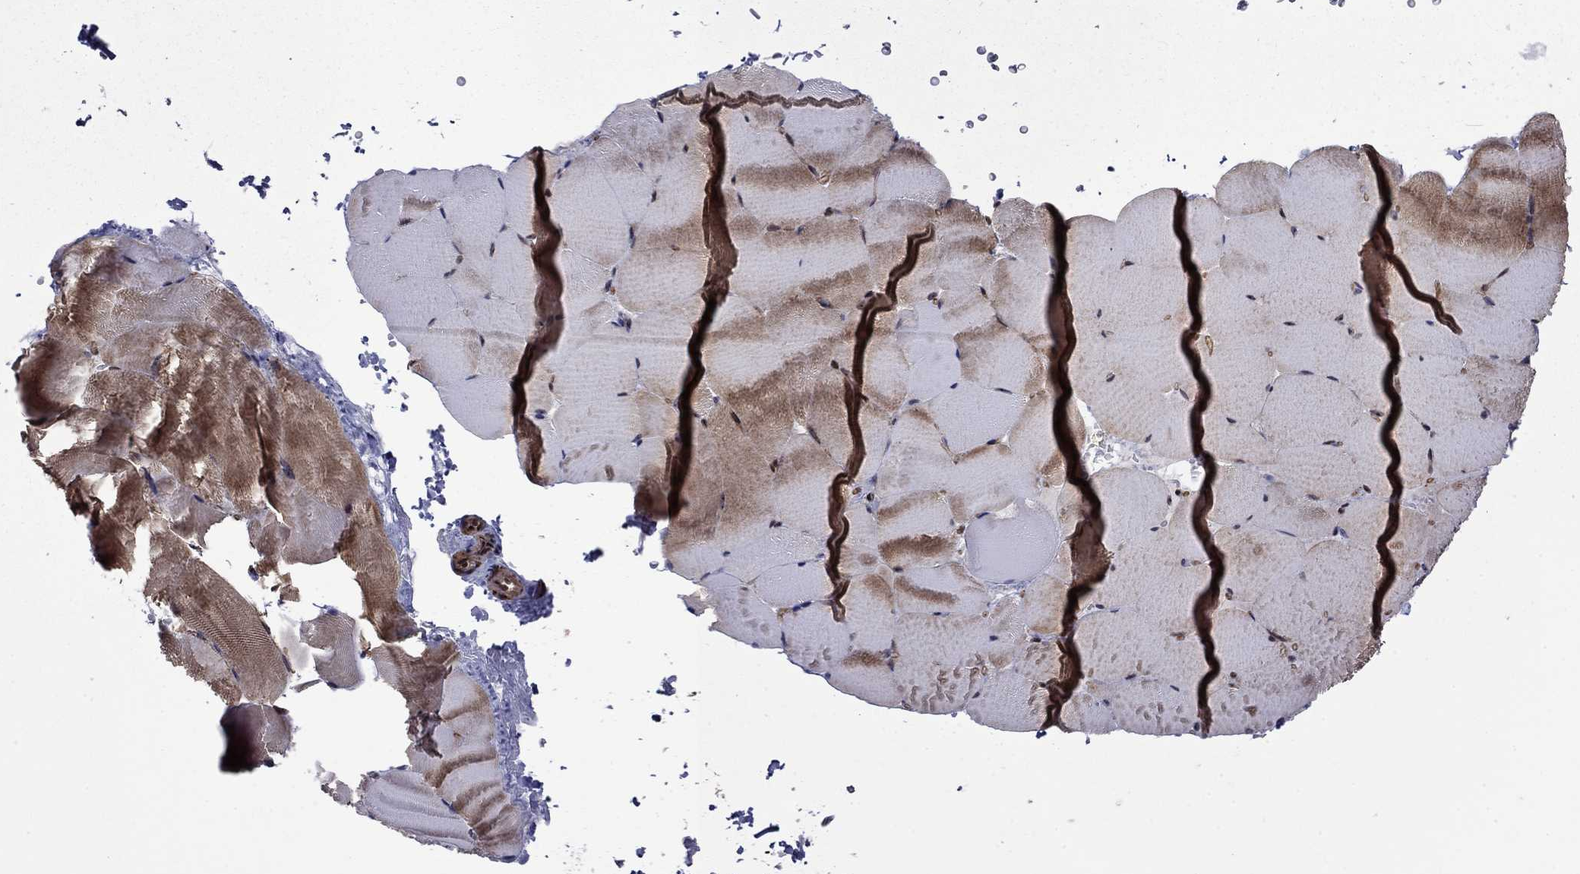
{"staining": {"intensity": "moderate", "quantity": "25%-75%", "location": "cytoplasmic/membranous"}, "tissue": "skeletal muscle", "cell_type": "Myocytes", "image_type": "normal", "snomed": [{"axis": "morphology", "description": "Normal tissue, NOS"}, {"axis": "topography", "description": "Skeletal muscle"}], "caption": "Brown immunohistochemical staining in normal human skeletal muscle displays moderate cytoplasmic/membranous positivity in approximately 25%-75% of myocytes.", "gene": "SURF2", "patient": {"sex": "female", "age": 37}}